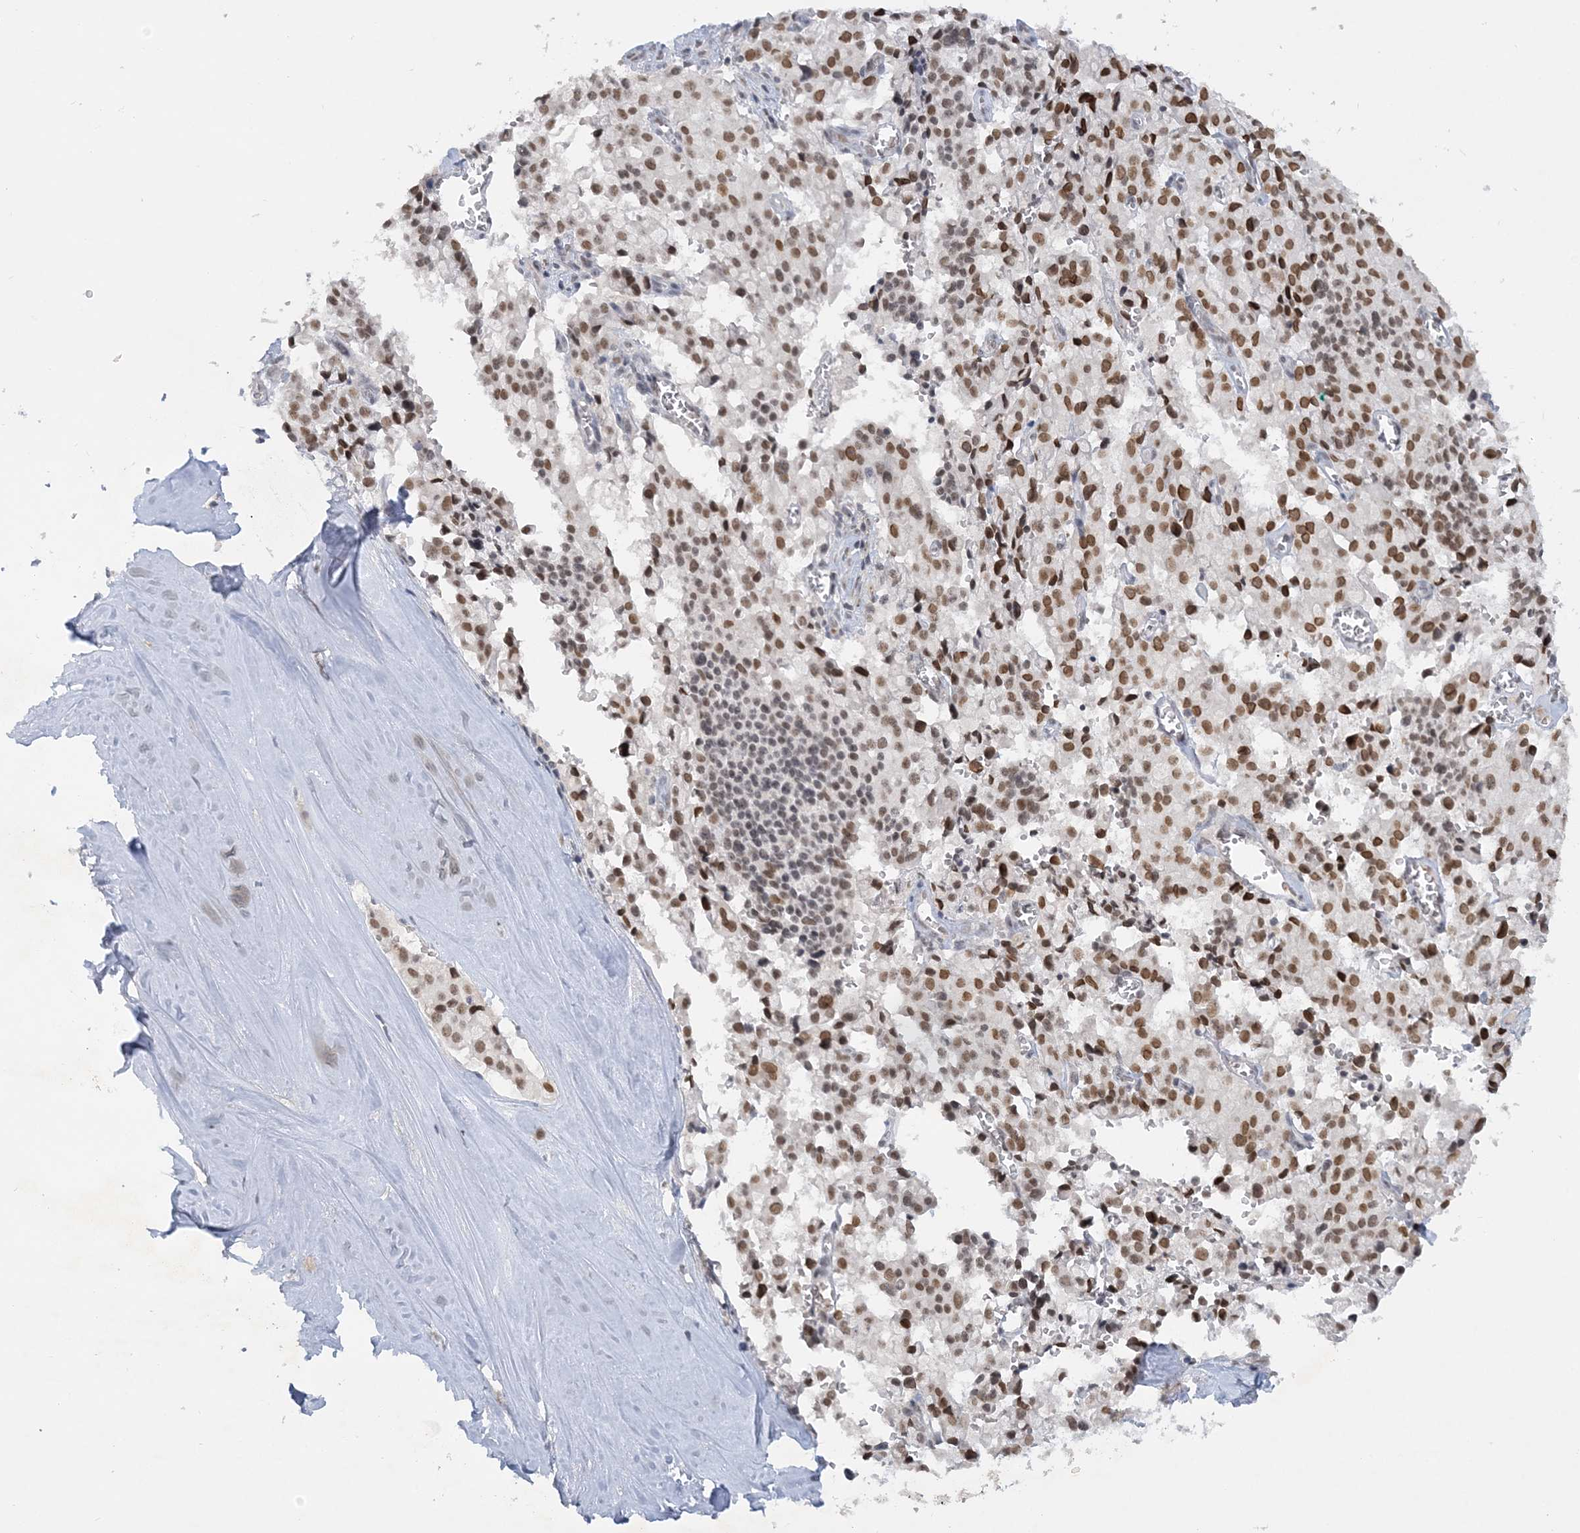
{"staining": {"intensity": "moderate", "quantity": ">75%", "location": "nuclear"}, "tissue": "pancreatic cancer", "cell_type": "Tumor cells", "image_type": "cancer", "snomed": [{"axis": "morphology", "description": "Adenocarcinoma, NOS"}, {"axis": "topography", "description": "Pancreas"}], "caption": "Immunohistochemical staining of pancreatic cancer demonstrates moderate nuclear protein expression in about >75% of tumor cells. (IHC, brightfield microscopy, high magnification).", "gene": "KMT2D", "patient": {"sex": "male", "age": 65}}